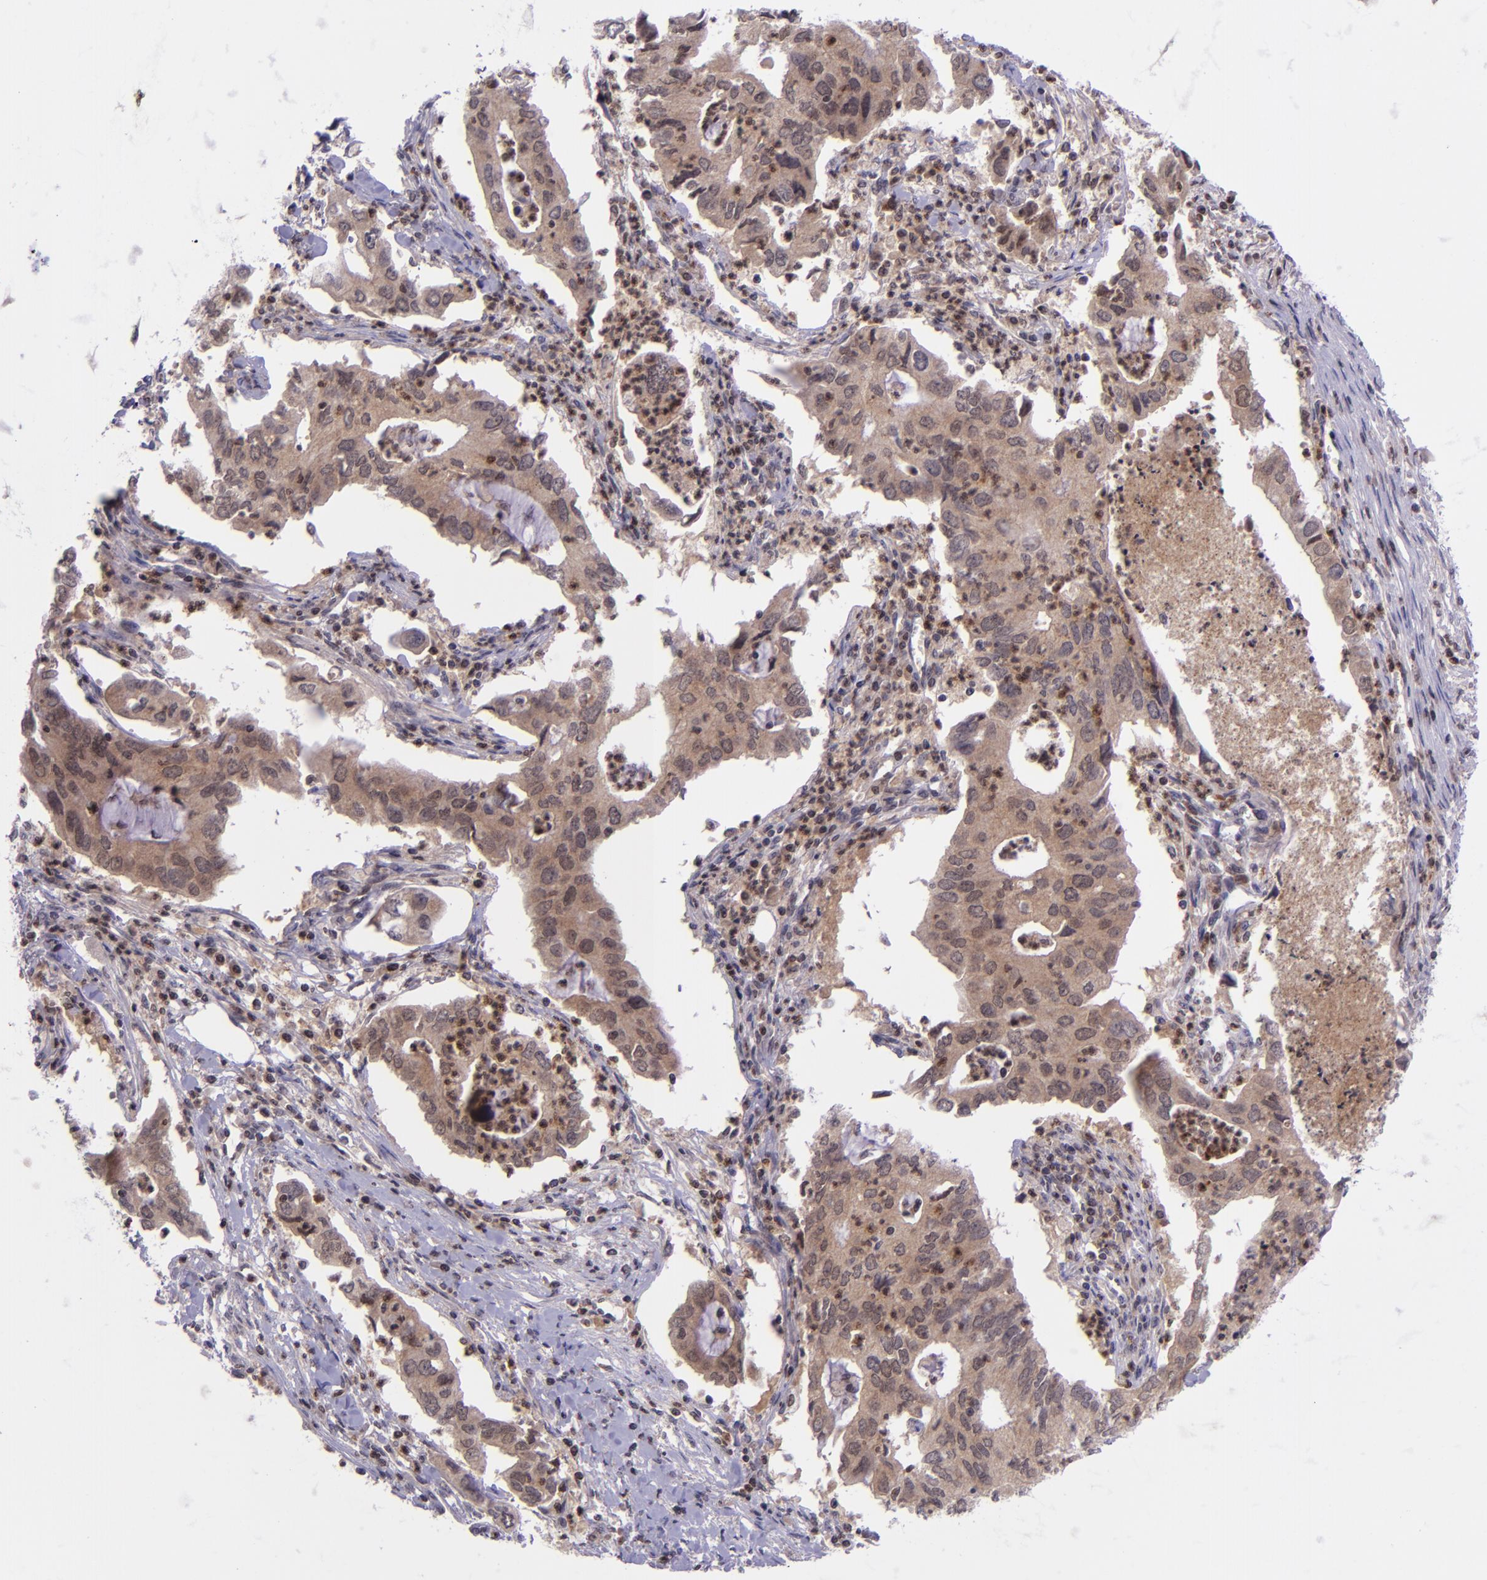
{"staining": {"intensity": "weak", "quantity": ">75%", "location": "cytoplasmic/membranous"}, "tissue": "lung cancer", "cell_type": "Tumor cells", "image_type": "cancer", "snomed": [{"axis": "morphology", "description": "Adenocarcinoma, NOS"}, {"axis": "topography", "description": "Lung"}], "caption": "A photomicrograph of human lung cancer stained for a protein shows weak cytoplasmic/membranous brown staining in tumor cells.", "gene": "SELL", "patient": {"sex": "male", "age": 48}}